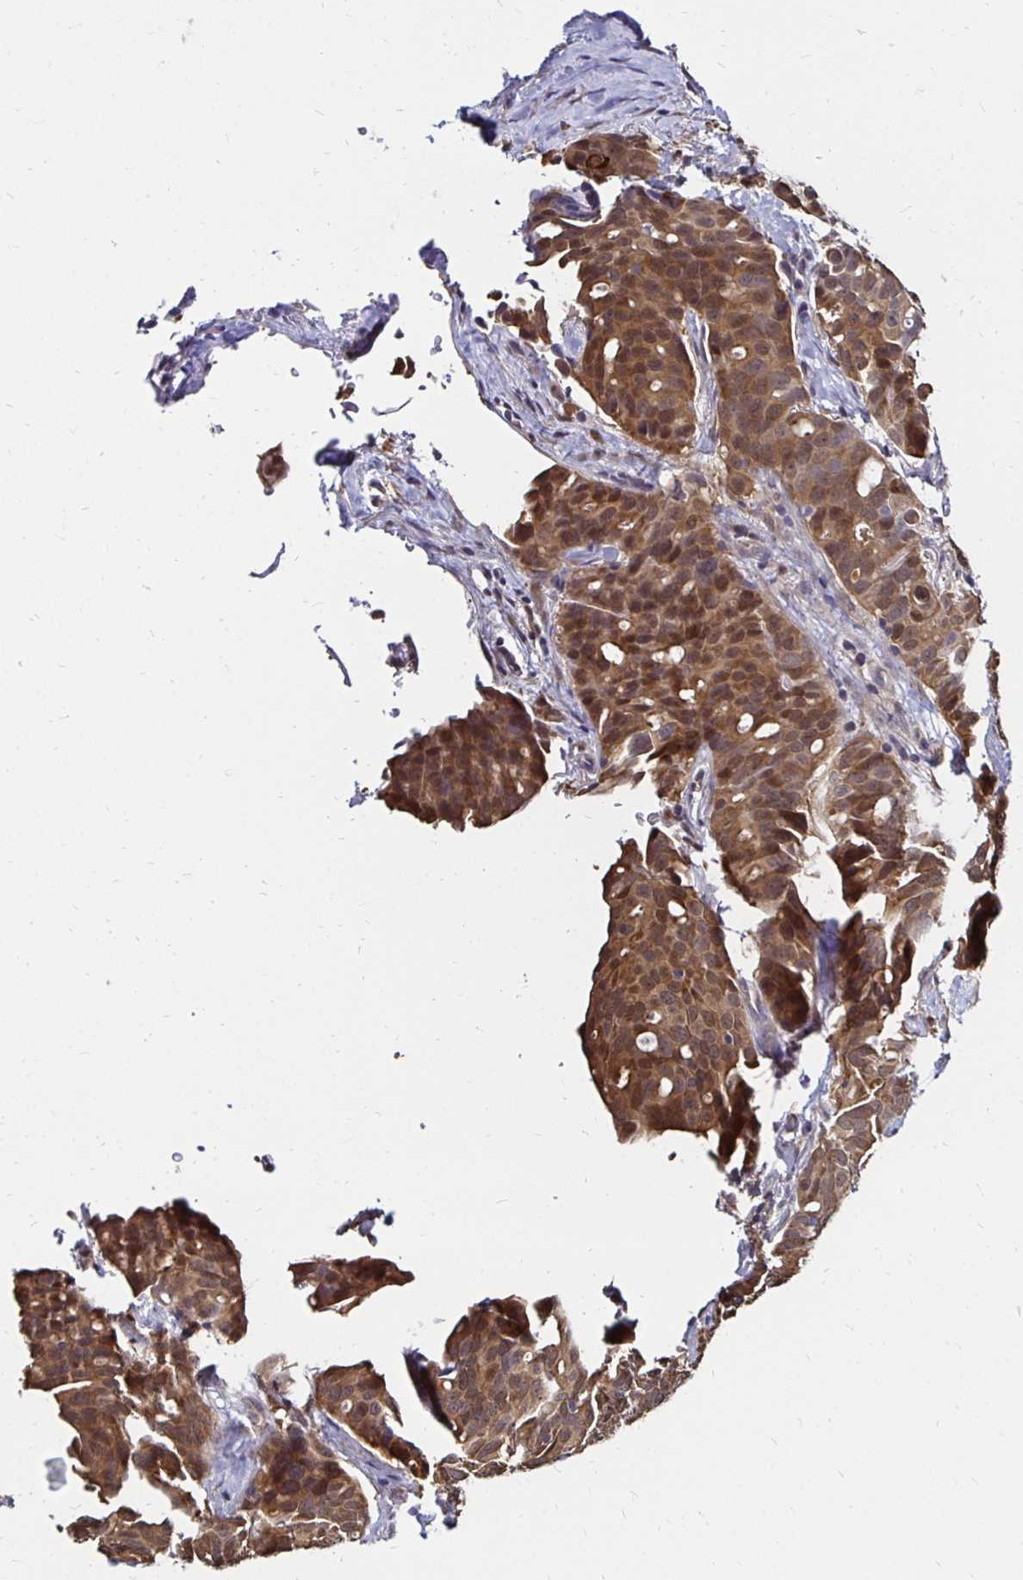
{"staining": {"intensity": "moderate", "quantity": ">75%", "location": "cytoplasmic/membranous,nuclear"}, "tissue": "breast cancer", "cell_type": "Tumor cells", "image_type": "cancer", "snomed": [{"axis": "morphology", "description": "Duct carcinoma"}, {"axis": "topography", "description": "Breast"}], "caption": "Immunohistochemistry (DAB (3,3'-diaminobenzidine)) staining of human intraductal carcinoma (breast) shows moderate cytoplasmic/membranous and nuclear protein staining in approximately >75% of tumor cells. (Brightfield microscopy of DAB IHC at high magnification).", "gene": "TXN", "patient": {"sex": "female", "age": 54}}